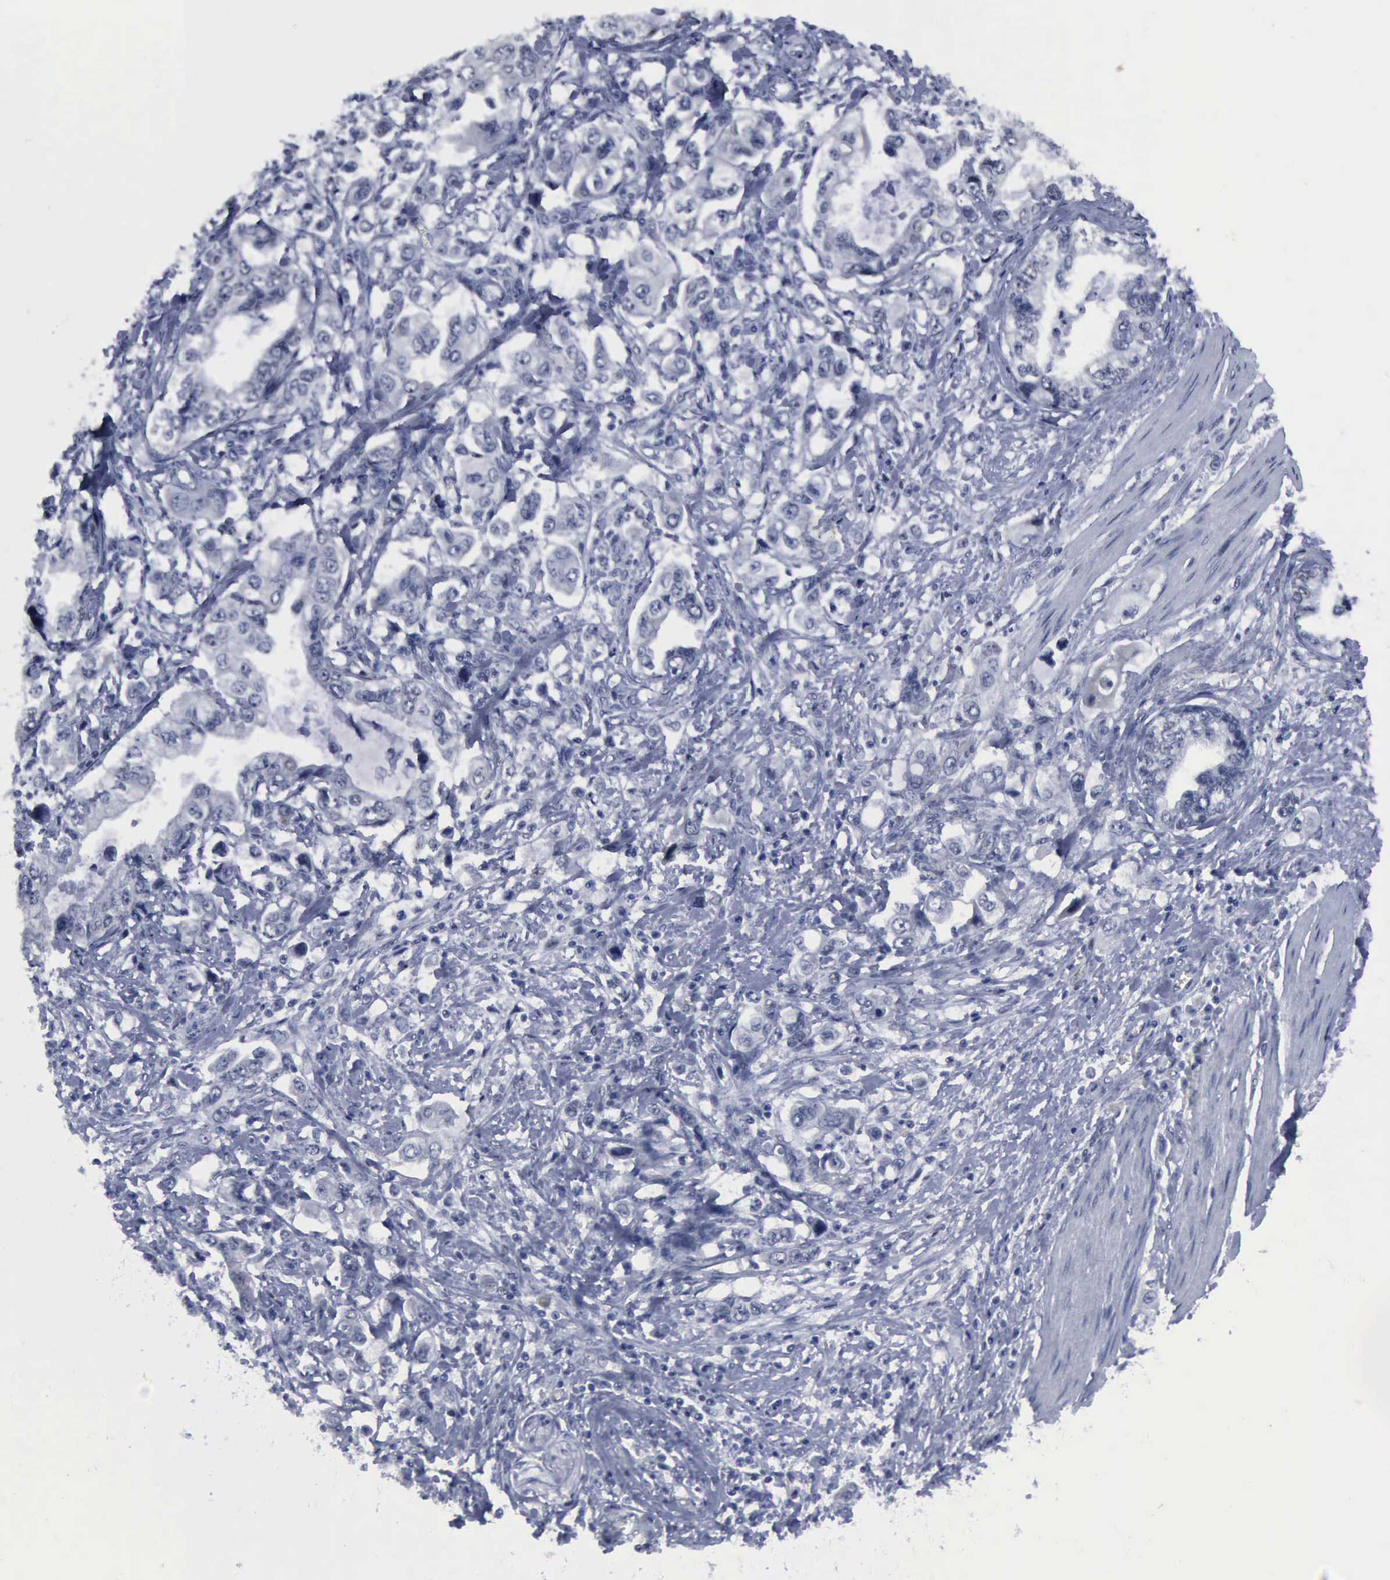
{"staining": {"intensity": "negative", "quantity": "none", "location": "none"}, "tissue": "stomach cancer", "cell_type": "Tumor cells", "image_type": "cancer", "snomed": [{"axis": "morphology", "description": "Adenocarcinoma, NOS"}, {"axis": "topography", "description": "Pancreas"}, {"axis": "topography", "description": "Stomach, upper"}], "caption": "An image of human stomach cancer is negative for staining in tumor cells.", "gene": "BRD1", "patient": {"sex": "male", "age": 77}}